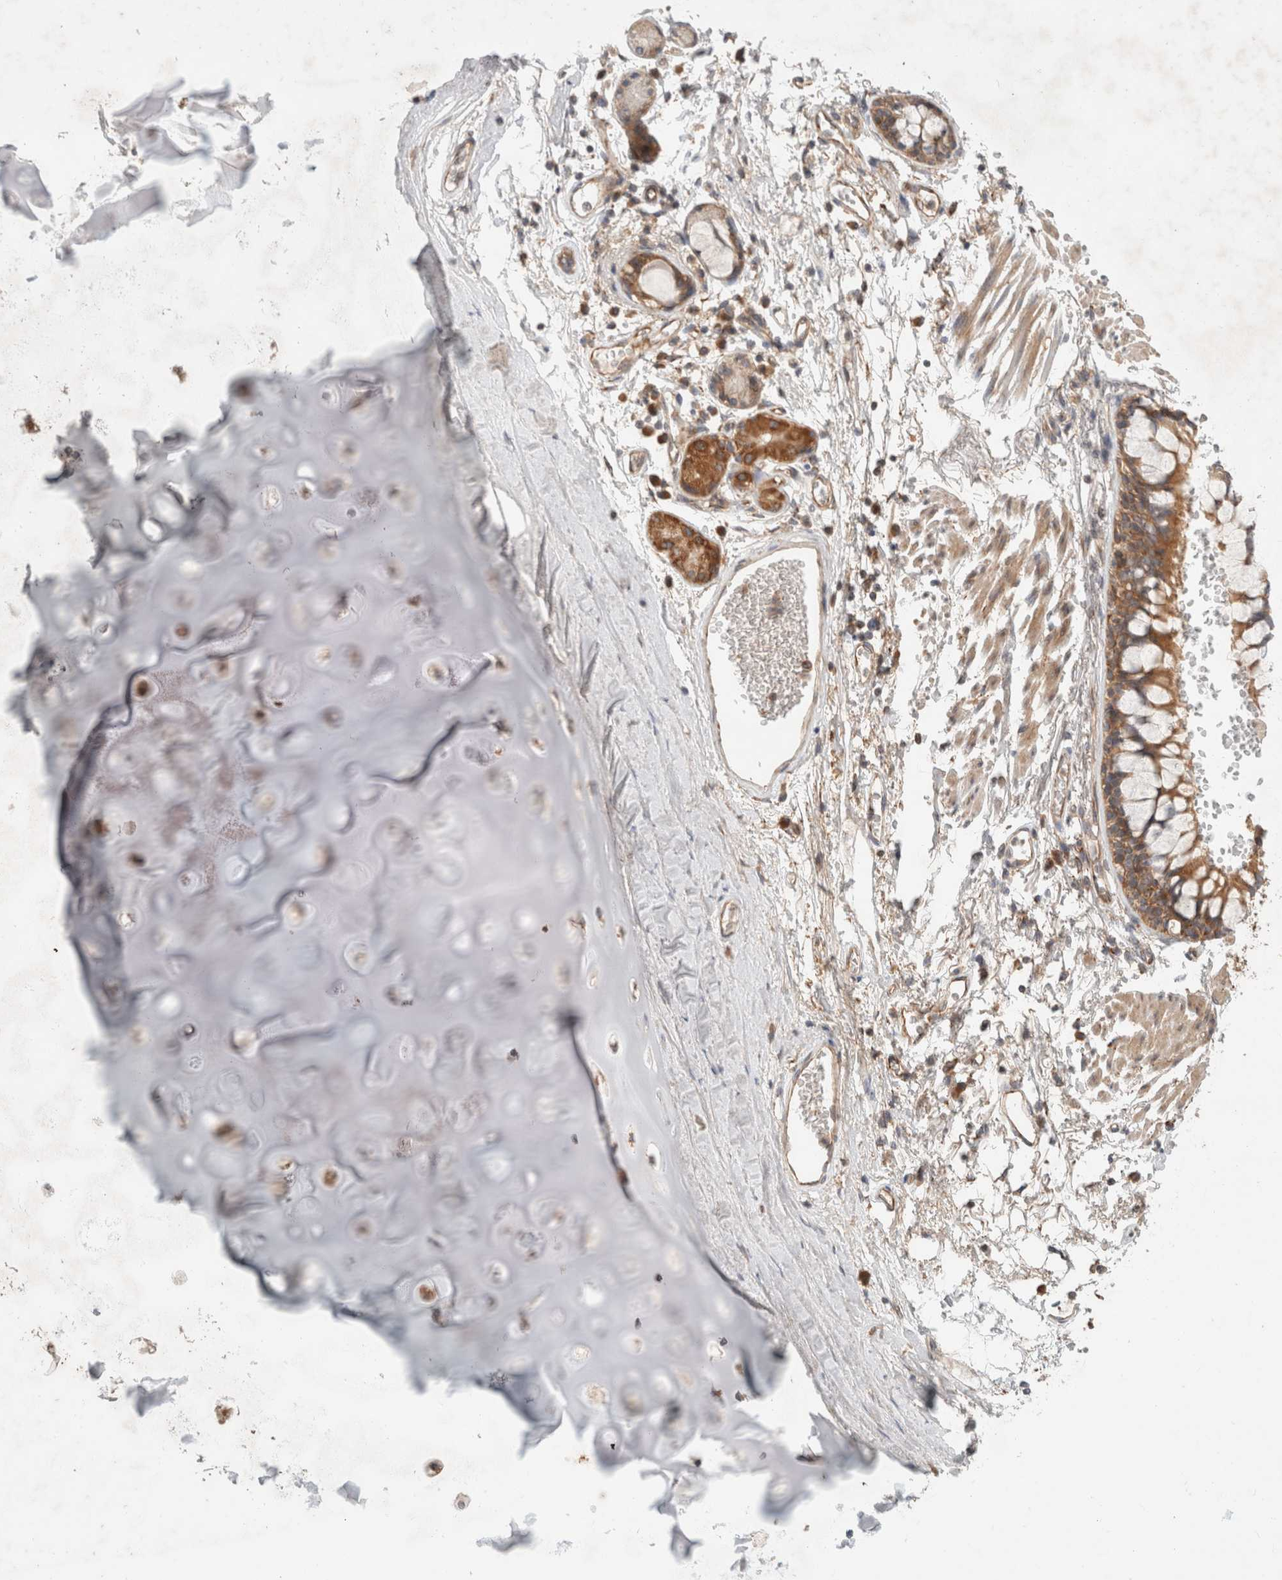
{"staining": {"intensity": "moderate", "quantity": ">75%", "location": "cytoplasmic/membranous"}, "tissue": "adipose tissue", "cell_type": "Adipocytes", "image_type": "normal", "snomed": [{"axis": "morphology", "description": "Normal tissue, NOS"}, {"axis": "topography", "description": "Cartilage tissue"}, {"axis": "topography", "description": "Bronchus"}], "caption": "The histopathology image demonstrates immunohistochemical staining of unremarkable adipose tissue. There is moderate cytoplasmic/membranous positivity is present in approximately >75% of adipocytes. (Brightfield microscopy of DAB IHC at high magnification).", "gene": "HROB", "patient": {"sex": "female", "age": 73}}